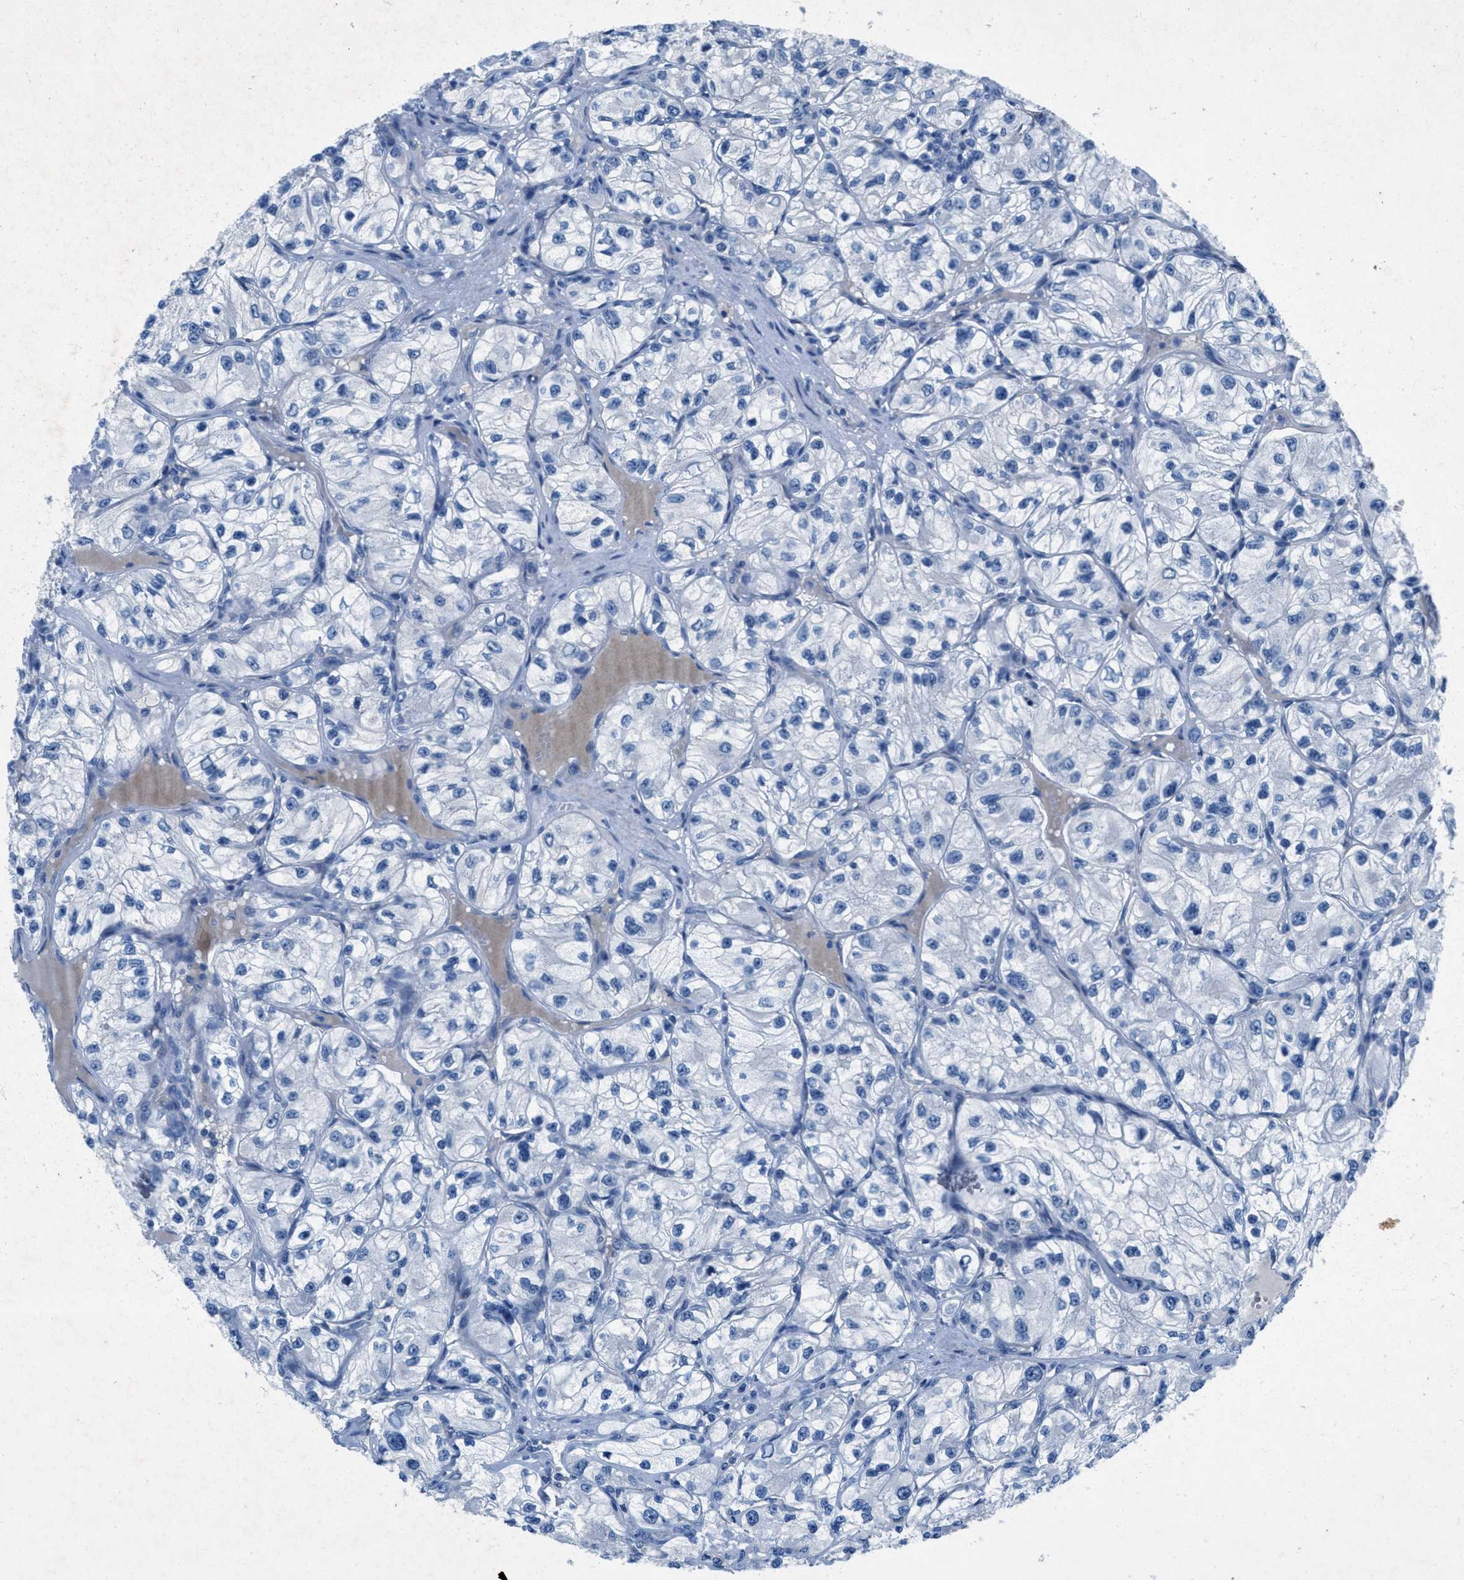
{"staining": {"intensity": "negative", "quantity": "none", "location": "none"}, "tissue": "renal cancer", "cell_type": "Tumor cells", "image_type": "cancer", "snomed": [{"axis": "morphology", "description": "Adenocarcinoma, NOS"}, {"axis": "topography", "description": "Kidney"}], "caption": "IHC micrograph of renal cancer stained for a protein (brown), which exhibits no expression in tumor cells.", "gene": "GALNT17", "patient": {"sex": "female", "age": 57}}